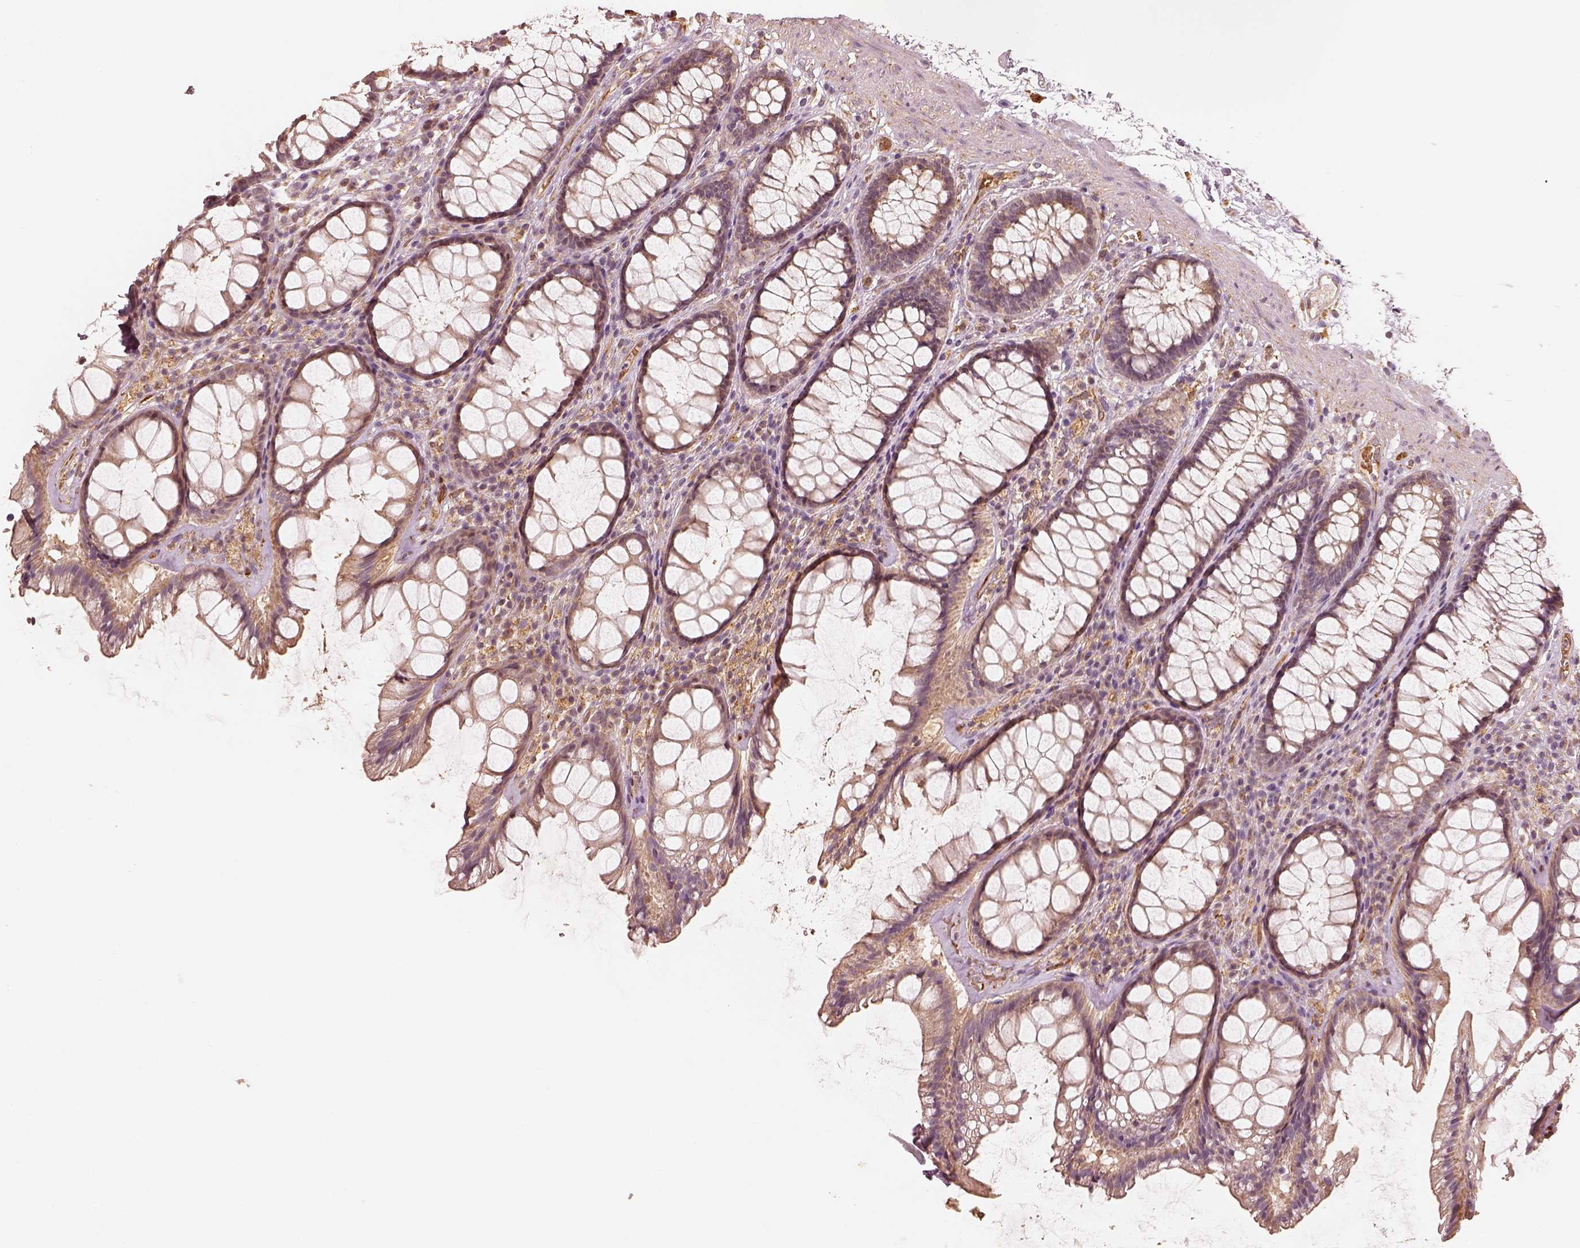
{"staining": {"intensity": "weak", "quantity": ">75%", "location": "cytoplasmic/membranous"}, "tissue": "rectum", "cell_type": "Glandular cells", "image_type": "normal", "snomed": [{"axis": "morphology", "description": "Normal tissue, NOS"}, {"axis": "topography", "description": "Rectum"}], "caption": "Glandular cells demonstrate low levels of weak cytoplasmic/membranous positivity in approximately >75% of cells in benign rectum.", "gene": "FSCN1", "patient": {"sex": "male", "age": 72}}